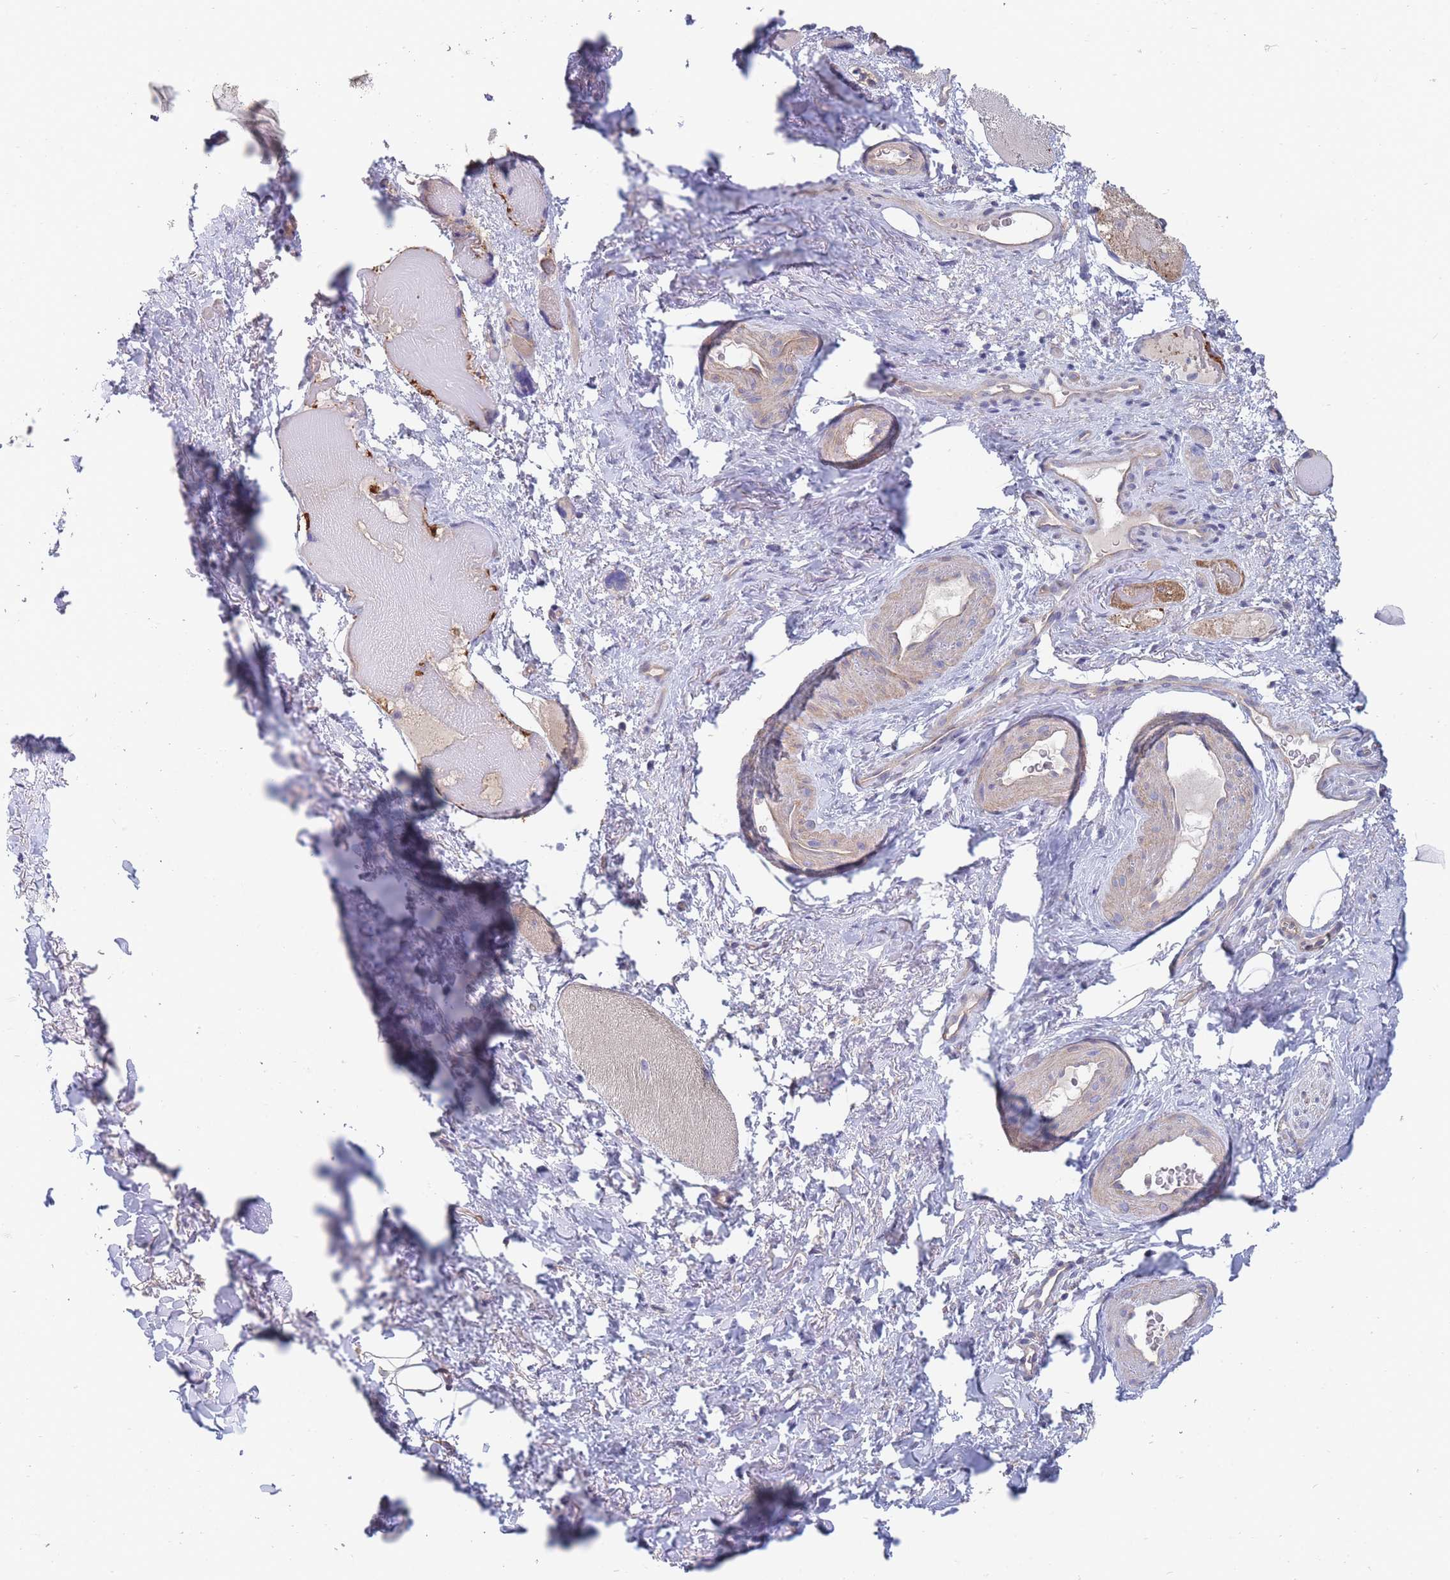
{"staining": {"intensity": "weak", "quantity": "25%-75%", "location": "cytoplasmic/membranous"}, "tissue": "smooth muscle", "cell_type": "Smooth muscle cells", "image_type": "normal", "snomed": [{"axis": "morphology", "description": "Normal tissue, NOS"}, {"axis": "topography", "description": "Smooth muscle"}, {"axis": "topography", "description": "Peripheral nerve tissue"}], "caption": "Brown immunohistochemical staining in benign human smooth muscle reveals weak cytoplasmic/membranous positivity in about 25%-75% of smooth muscle cells.", "gene": "NUB1", "patient": {"sex": "male", "age": 69}}